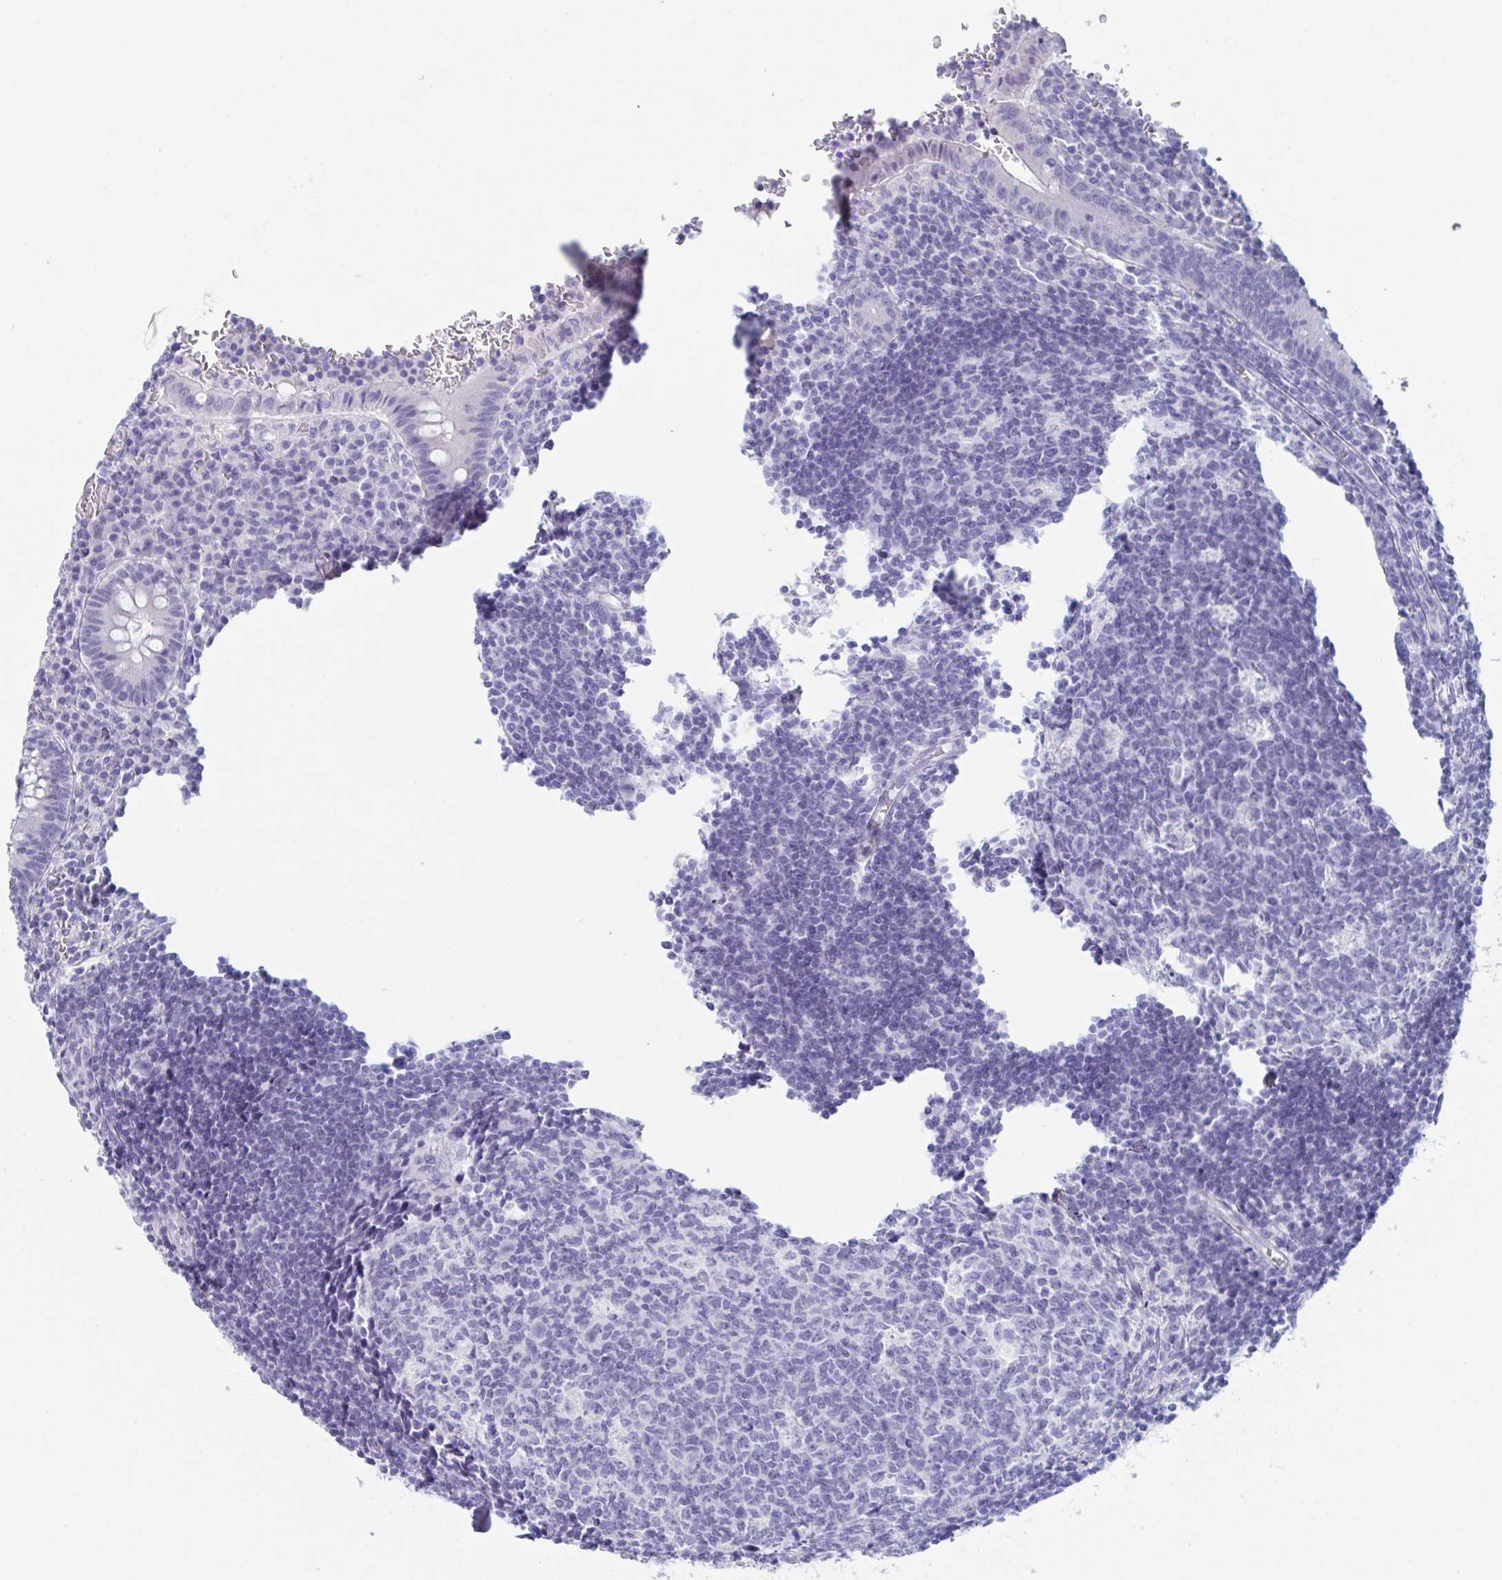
{"staining": {"intensity": "weak", "quantity": "<25%", "location": "cytoplasmic/membranous"}, "tissue": "appendix", "cell_type": "Glandular cells", "image_type": "normal", "snomed": [{"axis": "morphology", "description": "Normal tissue, NOS"}, {"axis": "topography", "description": "Appendix"}], "caption": "Micrograph shows no significant protein expression in glandular cells of benign appendix.", "gene": "ZPBP", "patient": {"sex": "male", "age": 18}}